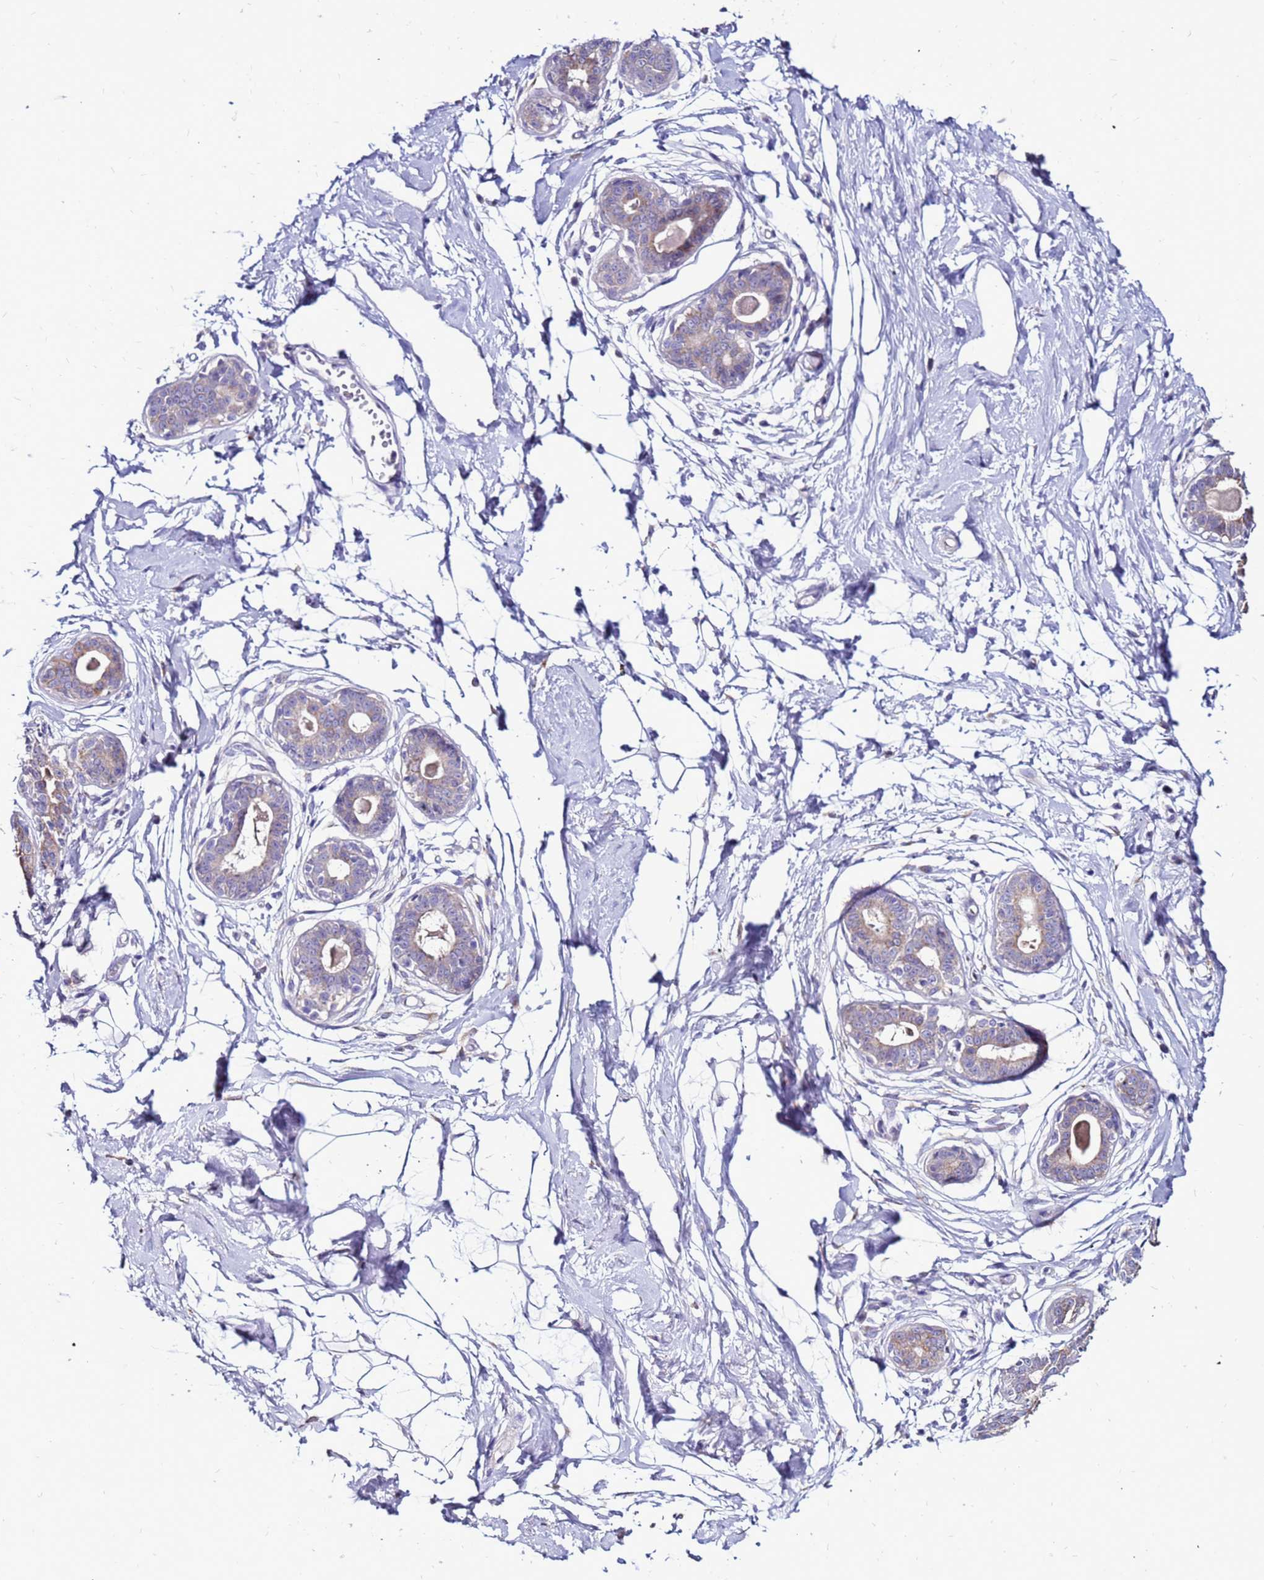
{"staining": {"intensity": "negative", "quantity": "none", "location": "none"}, "tissue": "breast", "cell_type": "Adipocytes", "image_type": "normal", "snomed": [{"axis": "morphology", "description": "Normal tissue, NOS"}, {"axis": "topography", "description": "Breast"}], "caption": "This is an IHC histopathology image of benign breast. There is no expression in adipocytes.", "gene": "SLC44A3", "patient": {"sex": "female", "age": 45}}